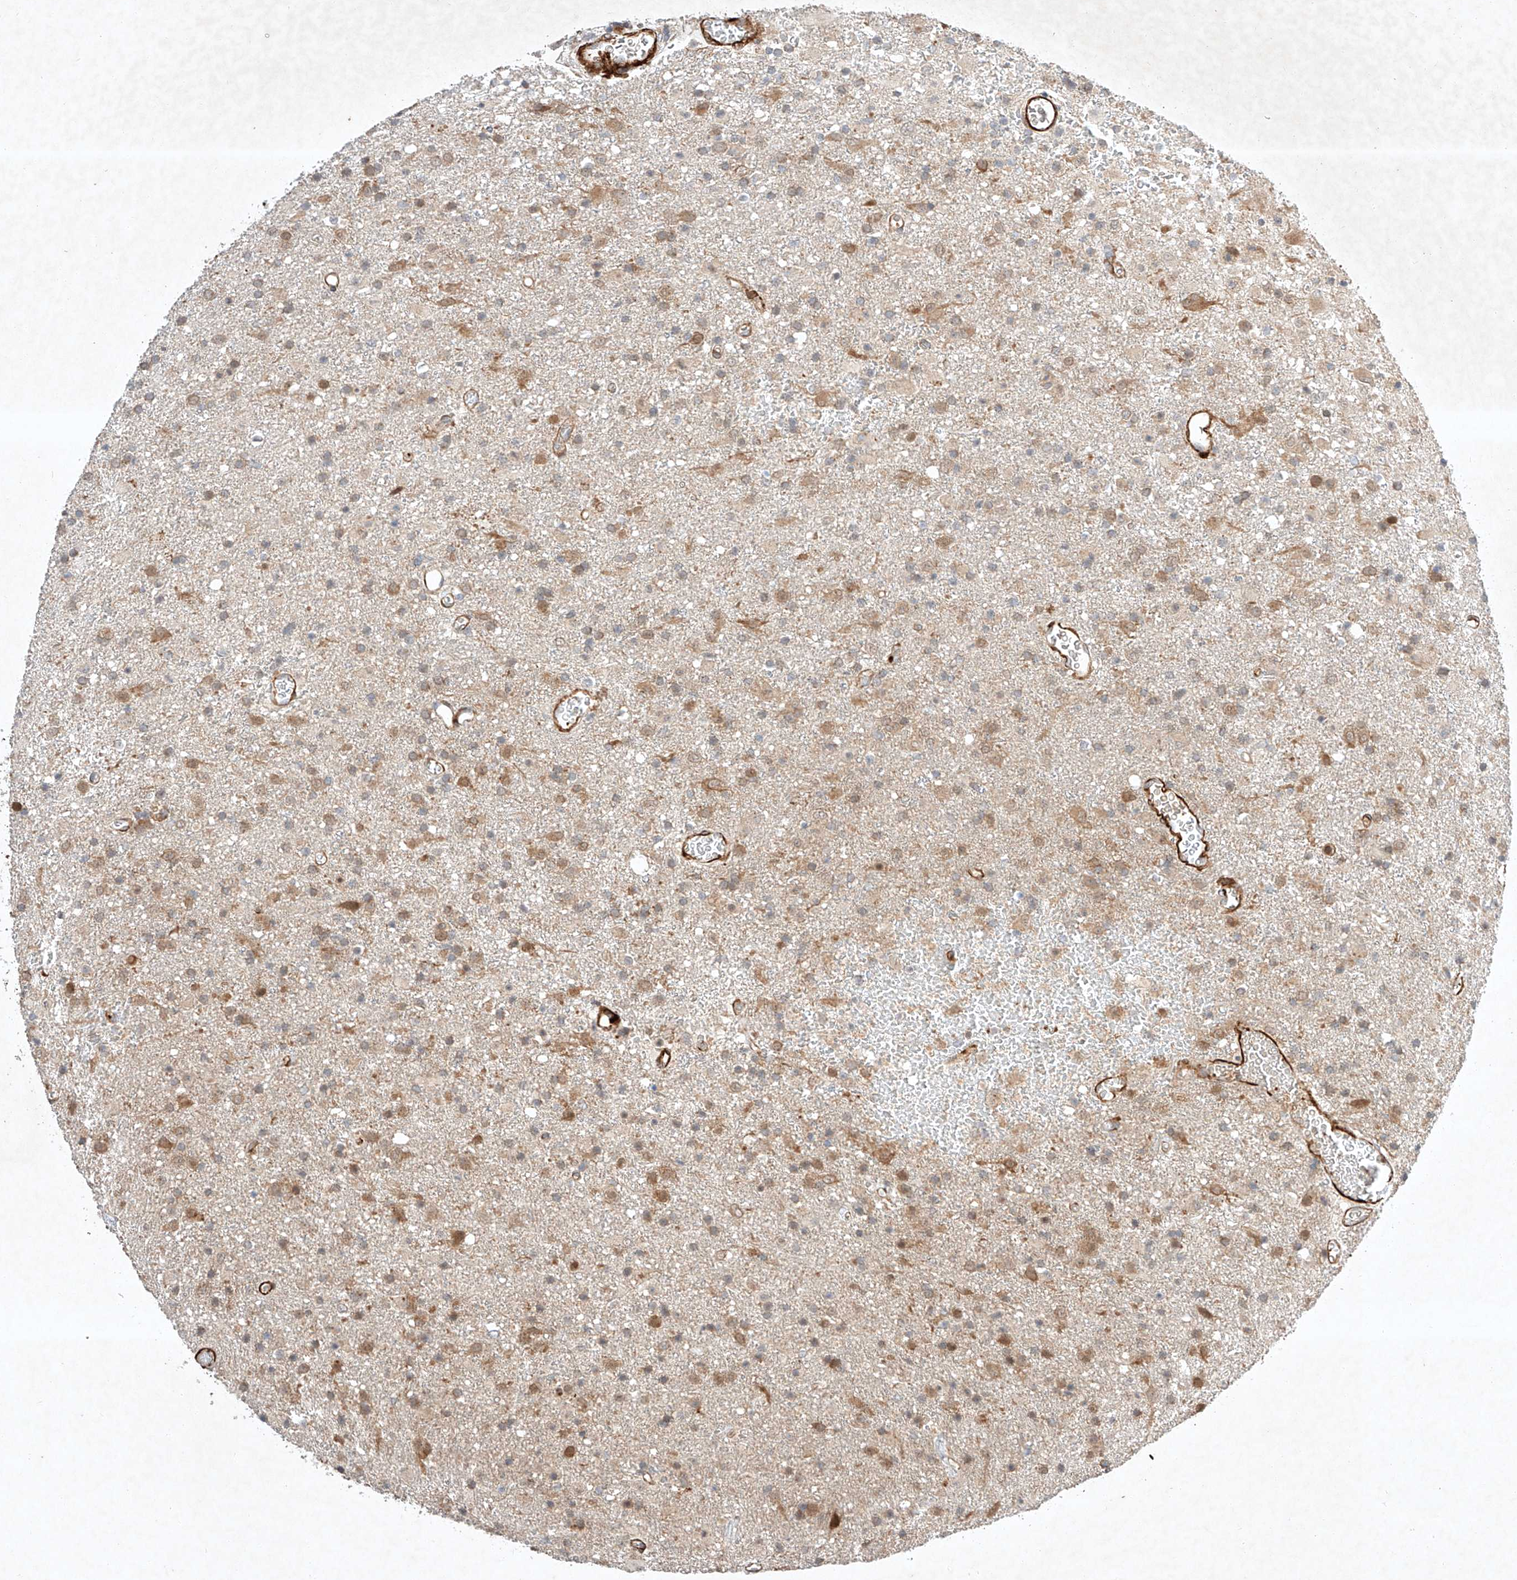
{"staining": {"intensity": "weak", "quantity": "25%-75%", "location": "cytoplasmic/membranous"}, "tissue": "glioma", "cell_type": "Tumor cells", "image_type": "cancer", "snomed": [{"axis": "morphology", "description": "Glioma, malignant, Low grade"}, {"axis": "topography", "description": "Brain"}], "caption": "Protein staining displays weak cytoplasmic/membranous expression in approximately 25%-75% of tumor cells in malignant glioma (low-grade).", "gene": "ARHGAP33", "patient": {"sex": "male", "age": 65}}